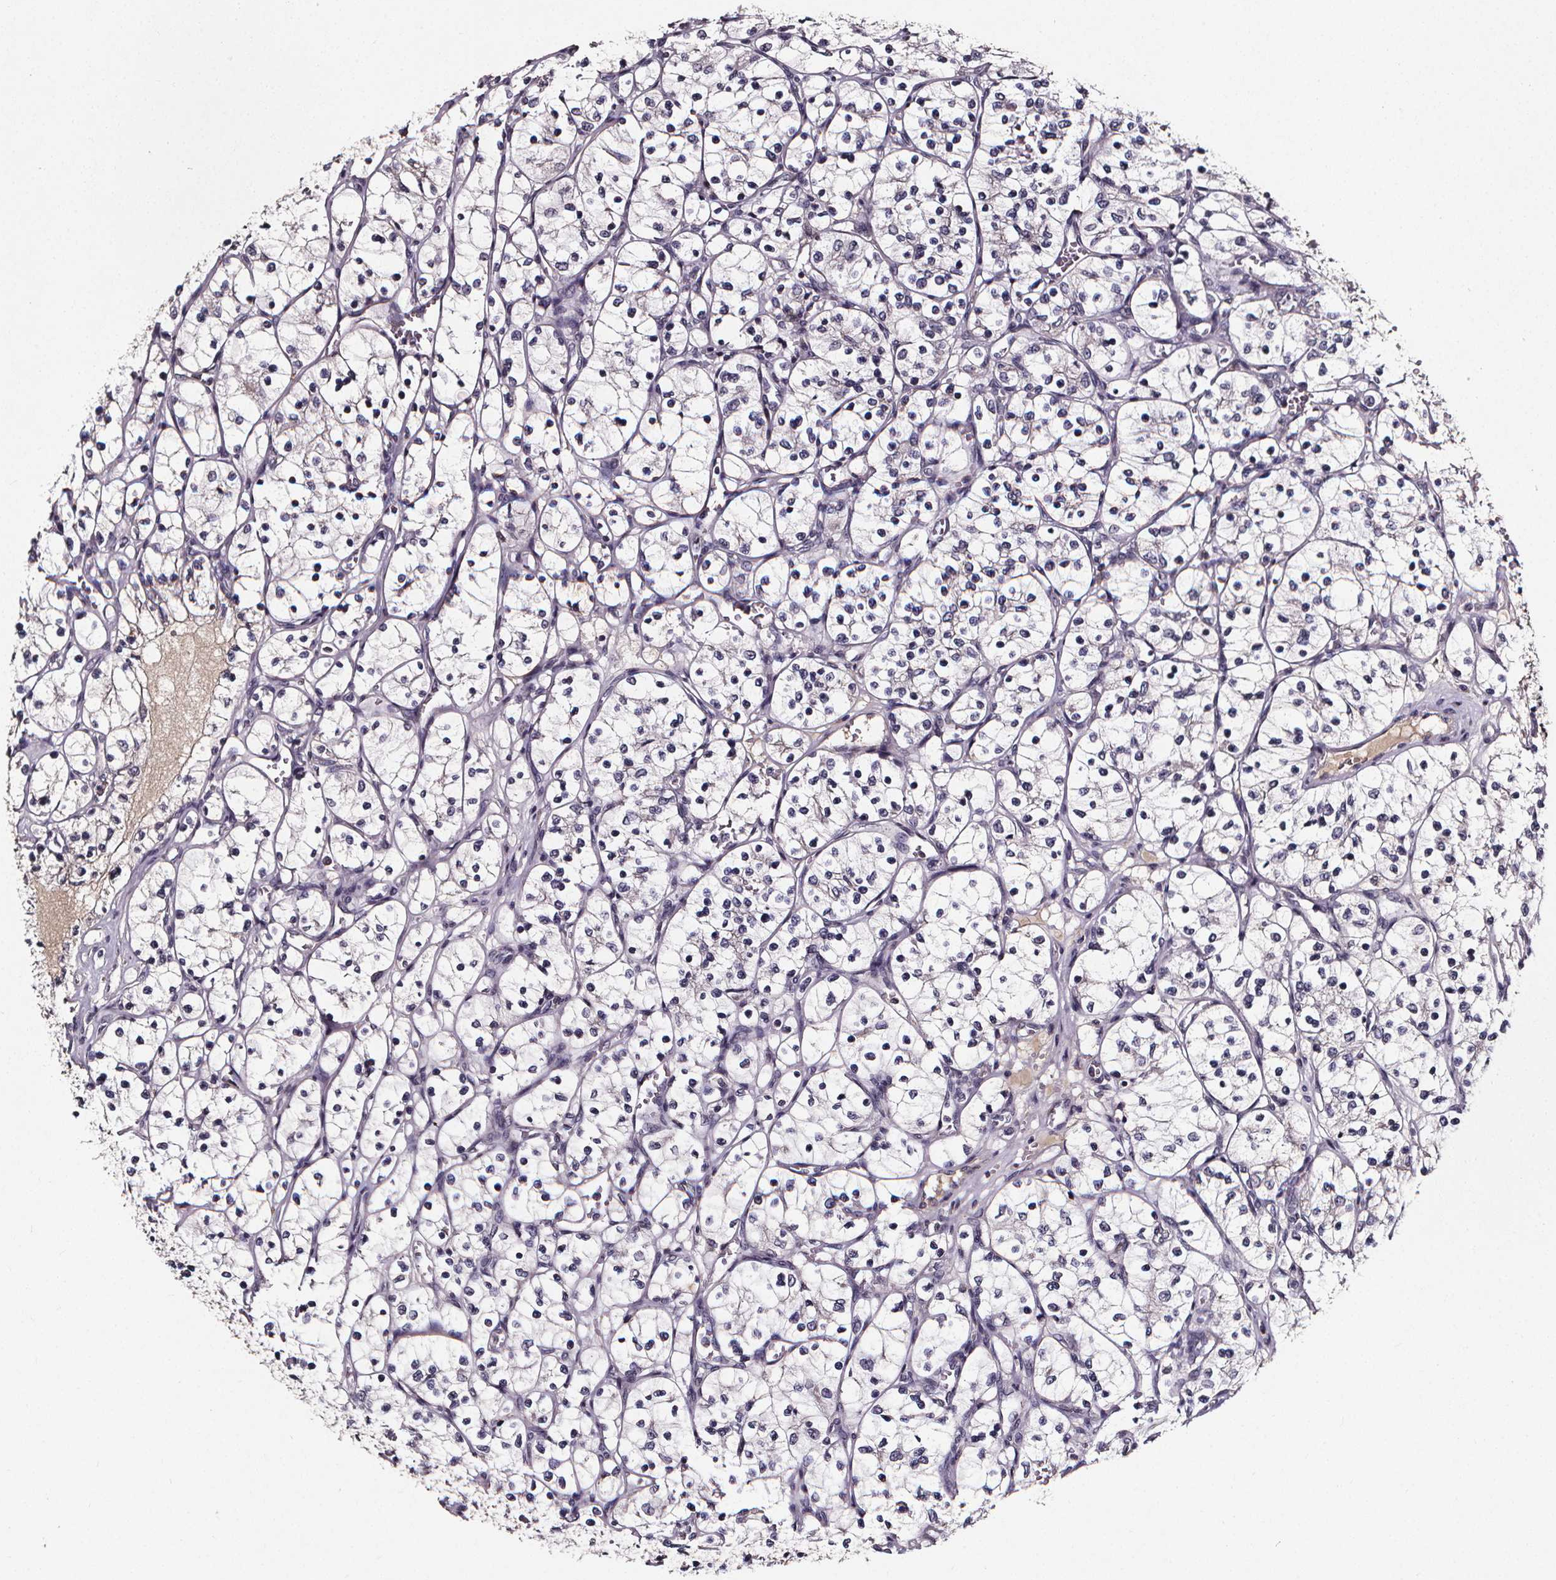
{"staining": {"intensity": "negative", "quantity": "none", "location": "none"}, "tissue": "renal cancer", "cell_type": "Tumor cells", "image_type": "cancer", "snomed": [{"axis": "morphology", "description": "Adenocarcinoma, NOS"}, {"axis": "topography", "description": "Kidney"}], "caption": "This is an immunohistochemistry (IHC) photomicrograph of human renal adenocarcinoma. There is no expression in tumor cells.", "gene": "SPAG8", "patient": {"sex": "female", "age": 69}}